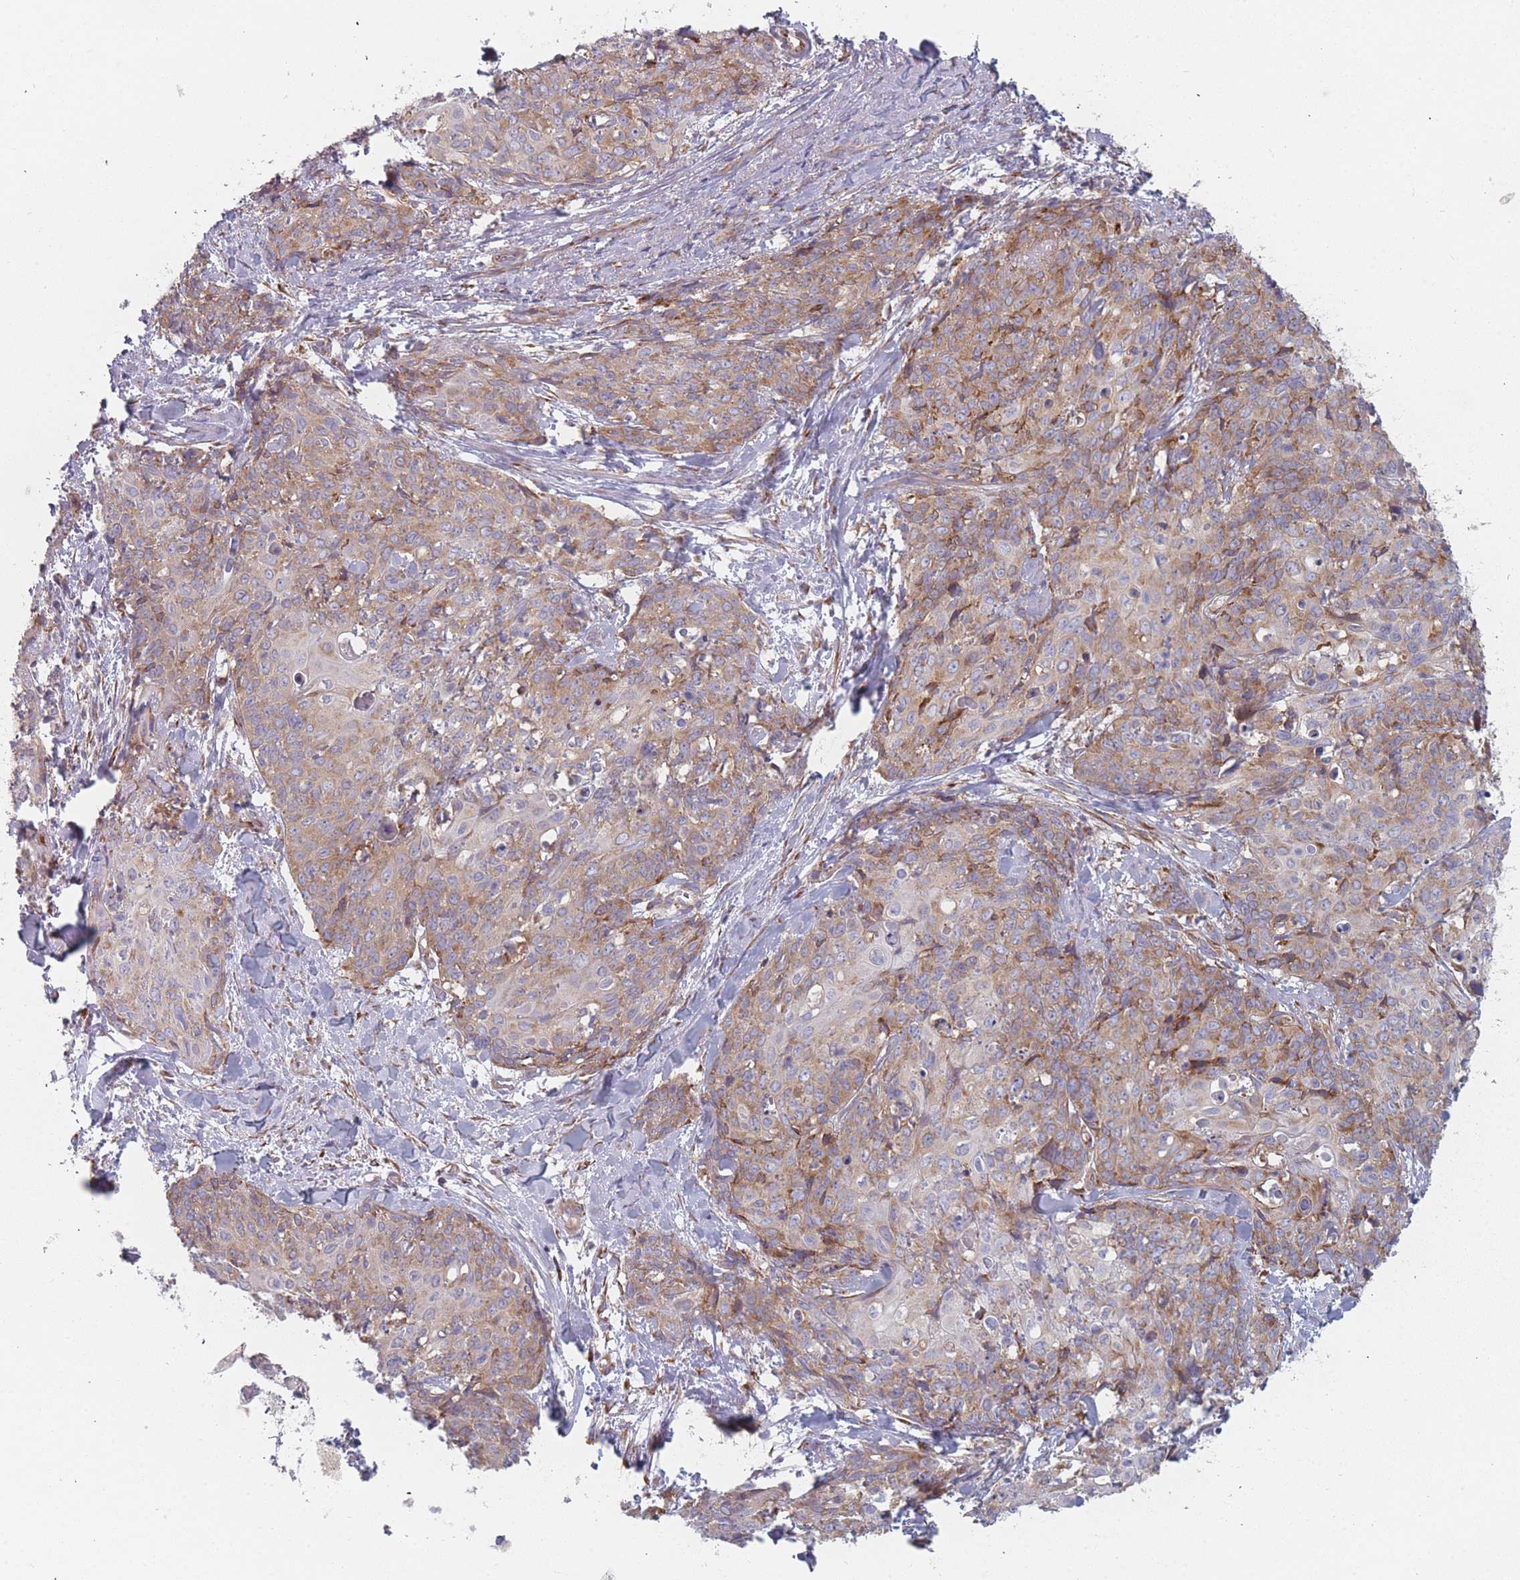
{"staining": {"intensity": "moderate", "quantity": "25%-75%", "location": "cytoplasmic/membranous"}, "tissue": "skin cancer", "cell_type": "Tumor cells", "image_type": "cancer", "snomed": [{"axis": "morphology", "description": "Squamous cell carcinoma, NOS"}, {"axis": "topography", "description": "Skin"}, {"axis": "topography", "description": "Vulva"}], "caption": "Immunohistochemistry (DAB (3,3'-diaminobenzidine)) staining of skin squamous cell carcinoma displays moderate cytoplasmic/membranous protein staining in approximately 25%-75% of tumor cells. (DAB (3,3'-diaminobenzidine) IHC with brightfield microscopy, high magnification).", "gene": "CACNG5", "patient": {"sex": "female", "age": 85}}